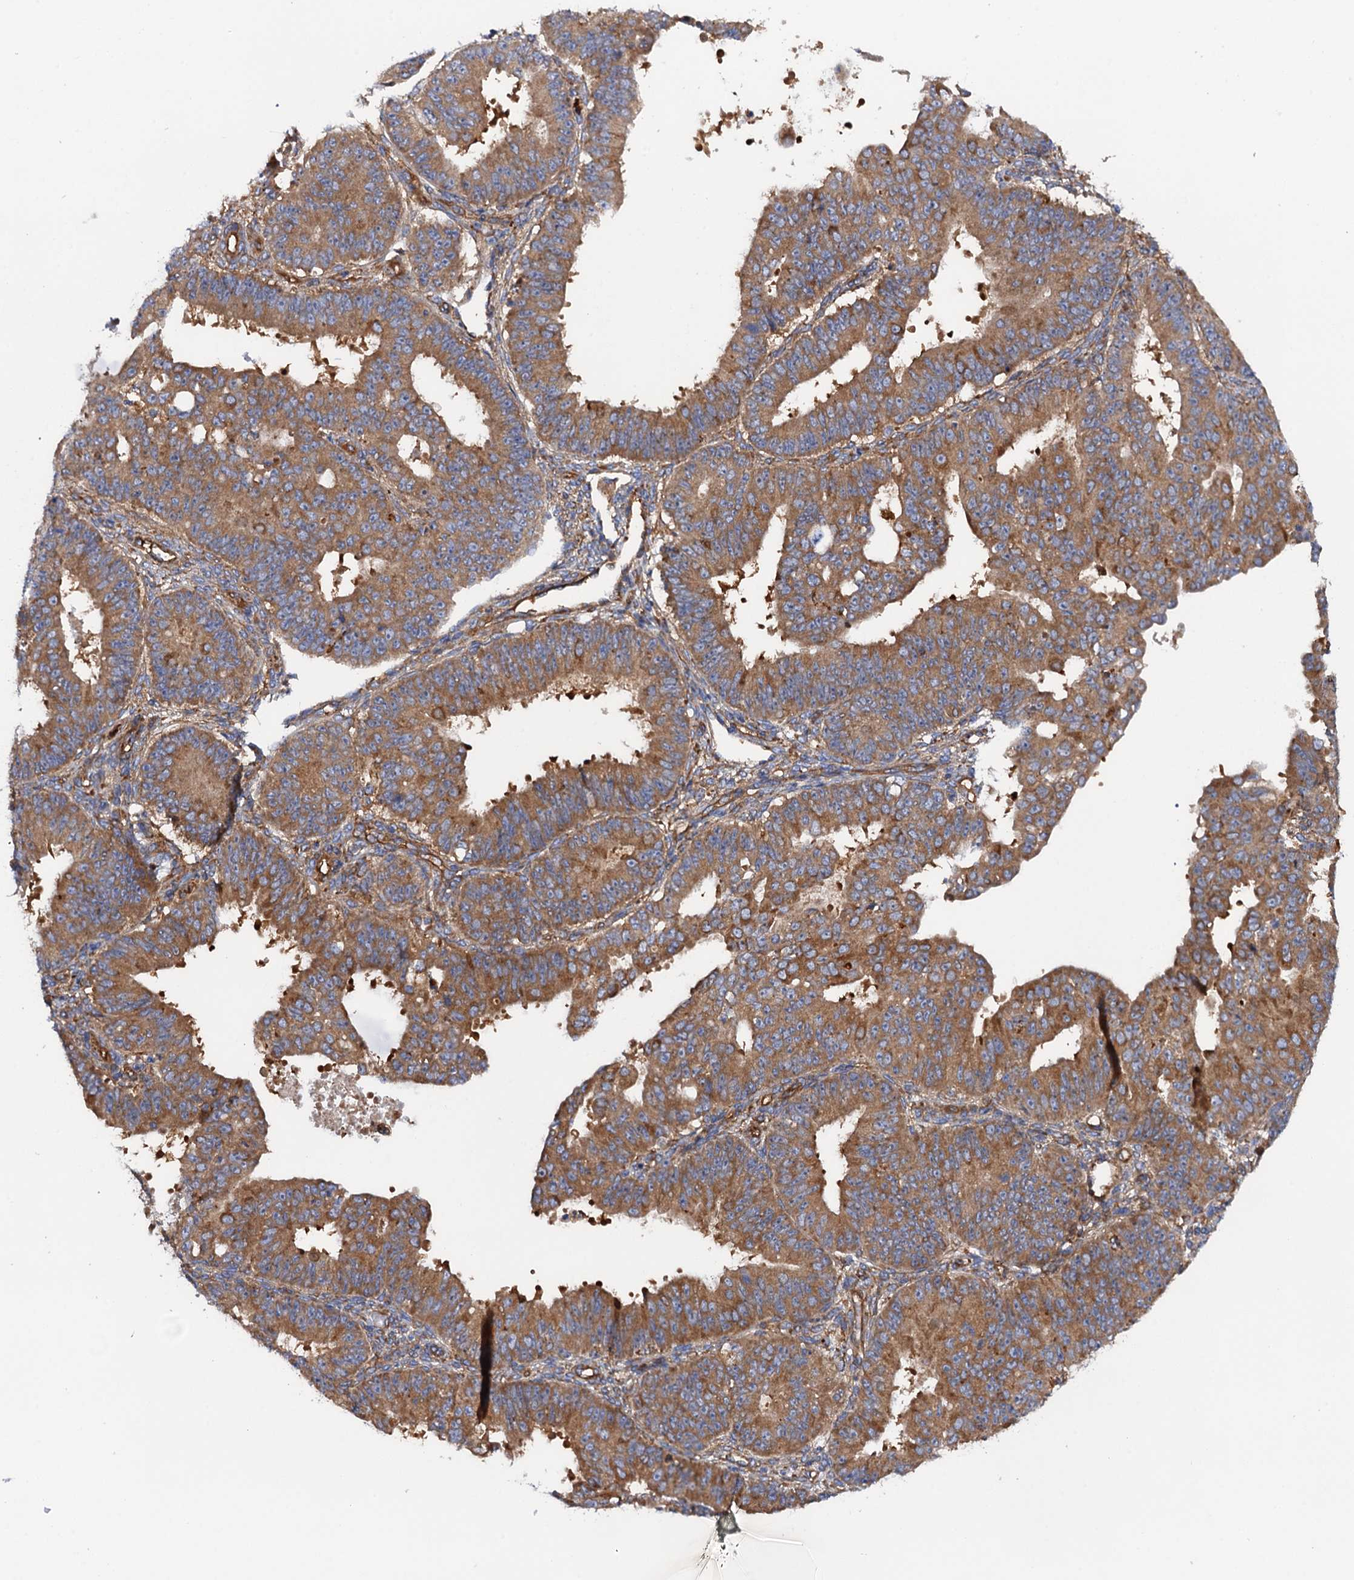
{"staining": {"intensity": "moderate", "quantity": ">75%", "location": "cytoplasmic/membranous"}, "tissue": "ovarian cancer", "cell_type": "Tumor cells", "image_type": "cancer", "snomed": [{"axis": "morphology", "description": "Carcinoma, endometroid"}, {"axis": "topography", "description": "Appendix"}, {"axis": "topography", "description": "Ovary"}], "caption": "Moderate cytoplasmic/membranous protein expression is identified in about >75% of tumor cells in ovarian cancer (endometroid carcinoma). (Stains: DAB (3,3'-diaminobenzidine) in brown, nuclei in blue, Microscopy: brightfield microscopy at high magnification).", "gene": "MRPL48", "patient": {"sex": "female", "age": 42}}